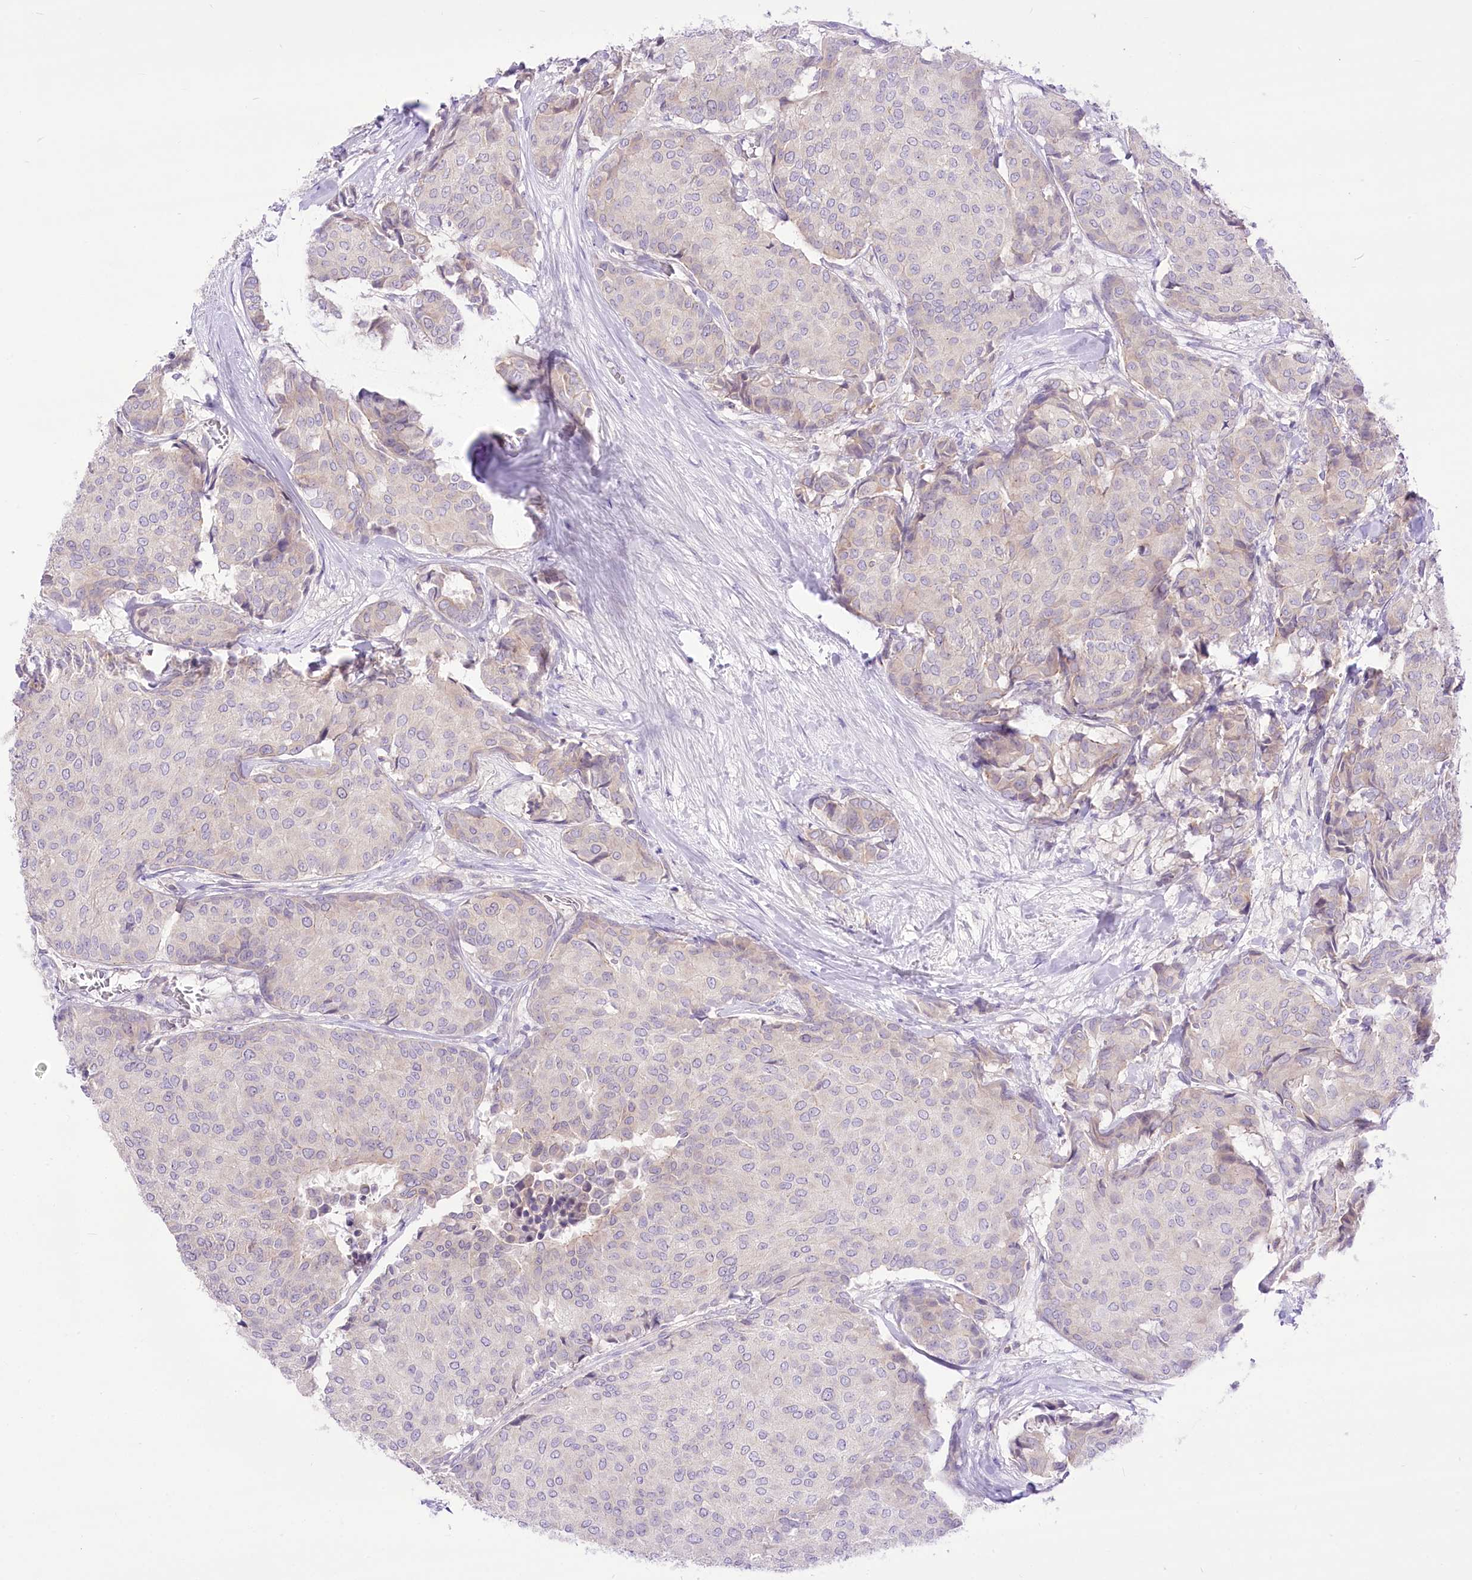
{"staining": {"intensity": "negative", "quantity": "none", "location": "none"}, "tissue": "breast cancer", "cell_type": "Tumor cells", "image_type": "cancer", "snomed": [{"axis": "morphology", "description": "Duct carcinoma"}, {"axis": "topography", "description": "Breast"}], "caption": "Breast cancer stained for a protein using immunohistochemistry (IHC) displays no positivity tumor cells.", "gene": "HELT", "patient": {"sex": "female", "age": 75}}